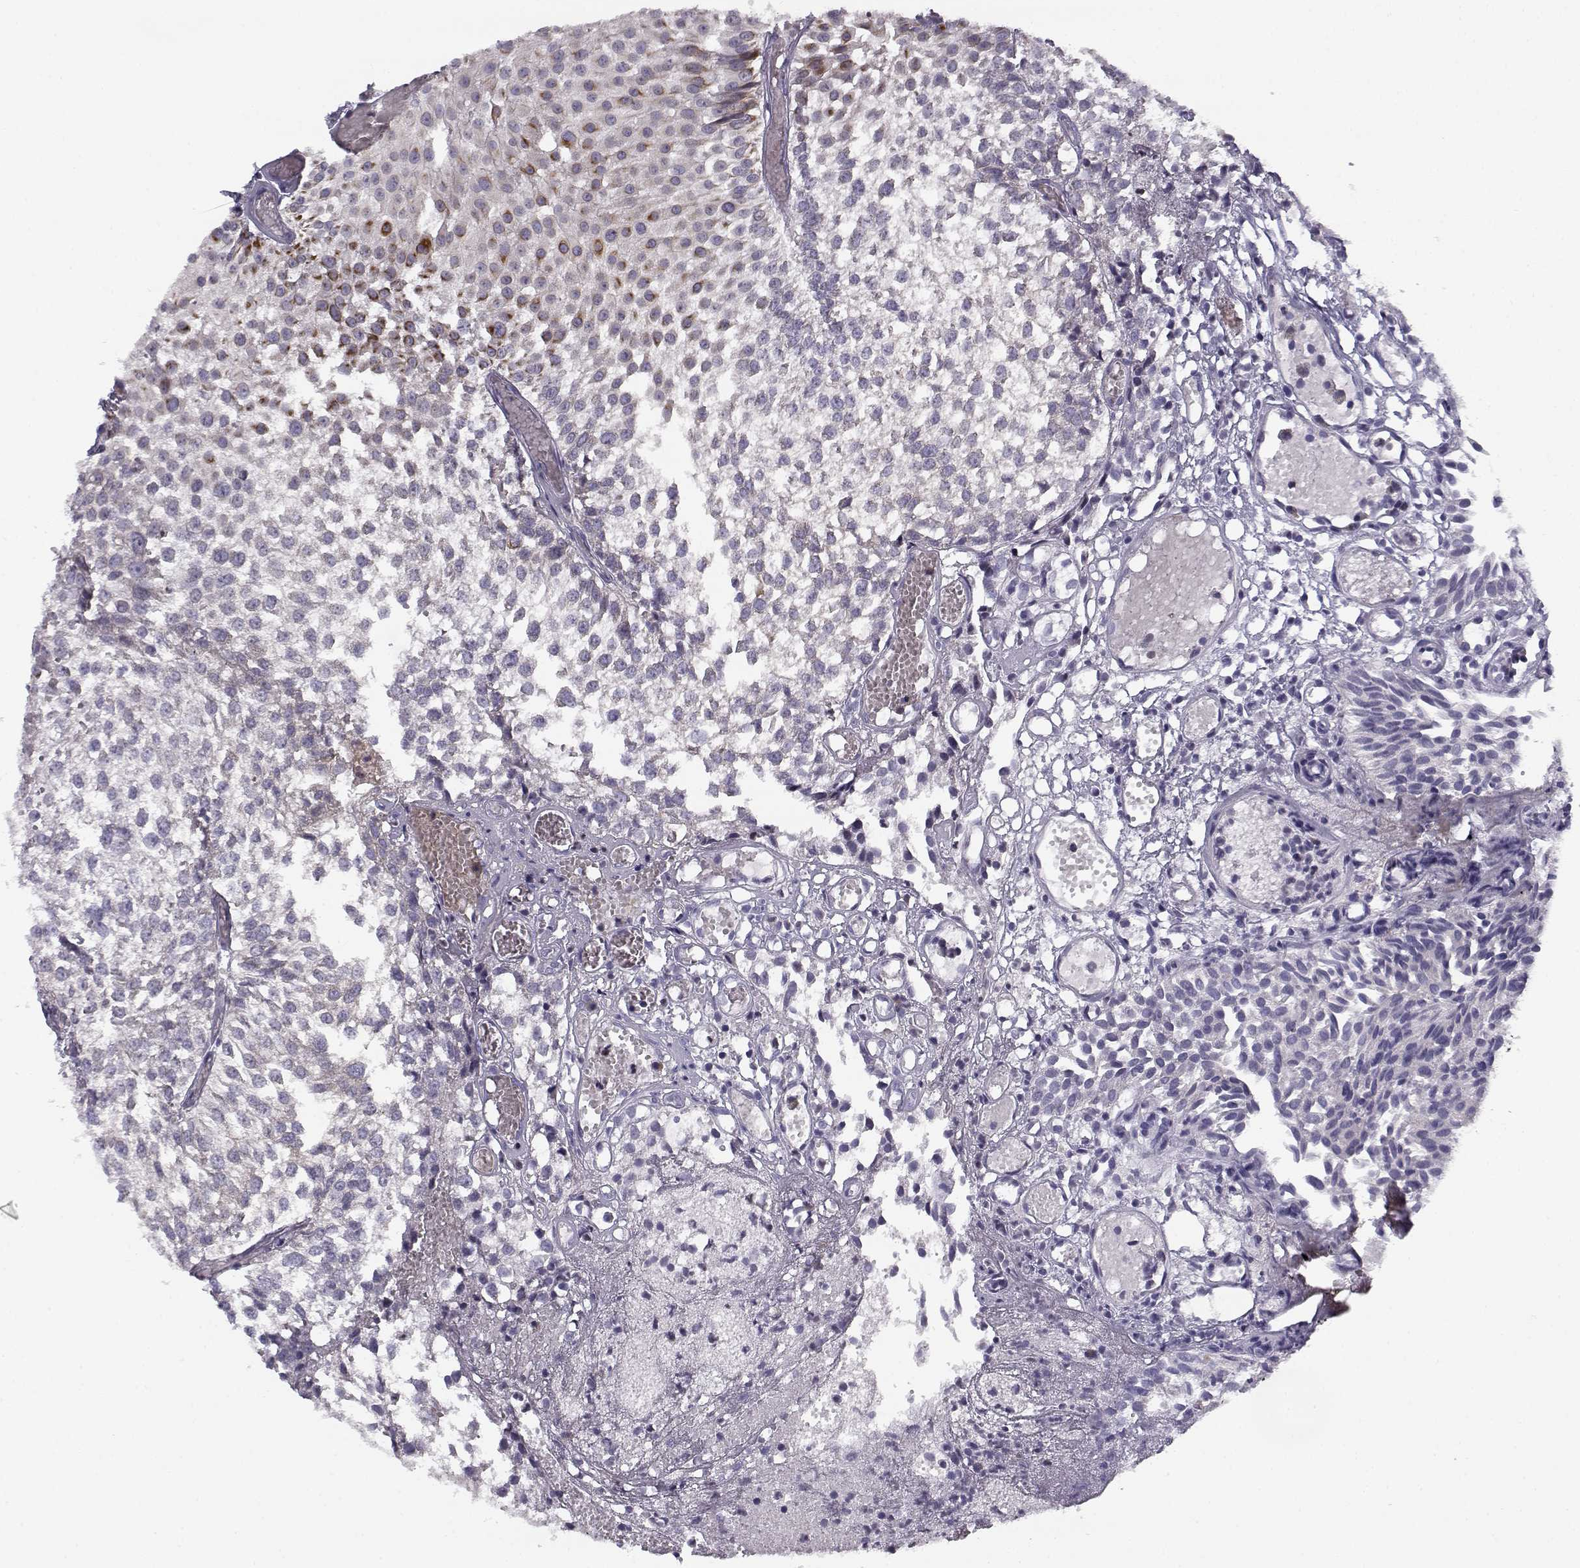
{"staining": {"intensity": "moderate", "quantity": "<25%", "location": "cytoplasmic/membranous"}, "tissue": "urothelial cancer", "cell_type": "Tumor cells", "image_type": "cancer", "snomed": [{"axis": "morphology", "description": "Urothelial carcinoma, Low grade"}, {"axis": "topography", "description": "Urinary bladder"}], "caption": "Protein staining demonstrates moderate cytoplasmic/membranous staining in about <25% of tumor cells in urothelial cancer.", "gene": "DDX25", "patient": {"sex": "male", "age": 79}}